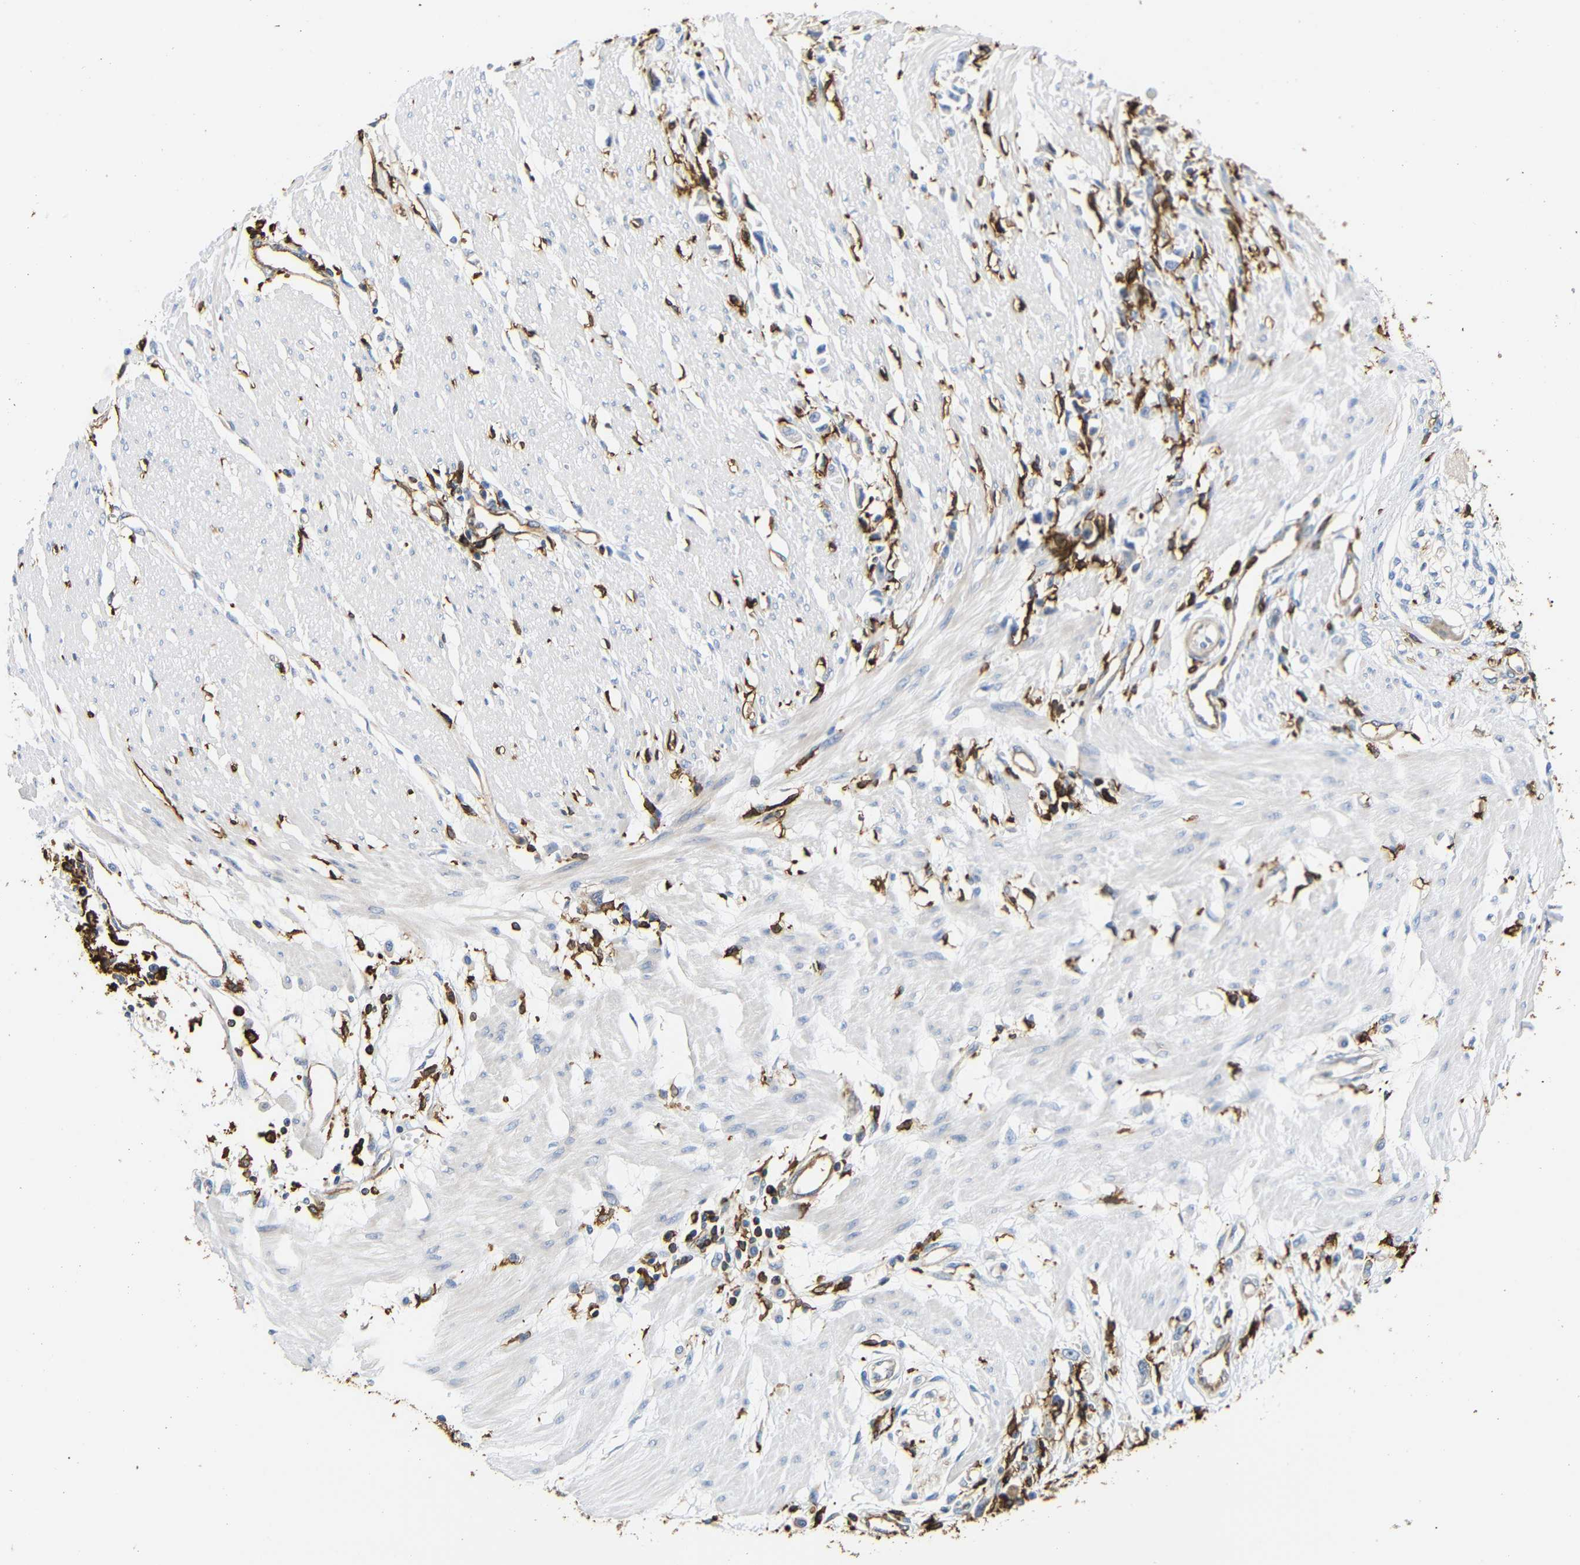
{"staining": {"intensity": "negative", "quantity": "none", "location": "none"}, "tissue": "stomach cancer", "cell_type": "Tumor cells", "image_type": "cancer", "snomed": [{"axis": "morphology", "description": "Adenocarcinoma, NOS"}, {"axis": "topography", "description": "Stomach"}], "caption": "Tumor cells are negative for protein expression in human stomach adenocarcinoma. Nuclei are stained in blue.", "gene": "HLA-DQB1", "patient": {"sex": "female", "age": 59}}